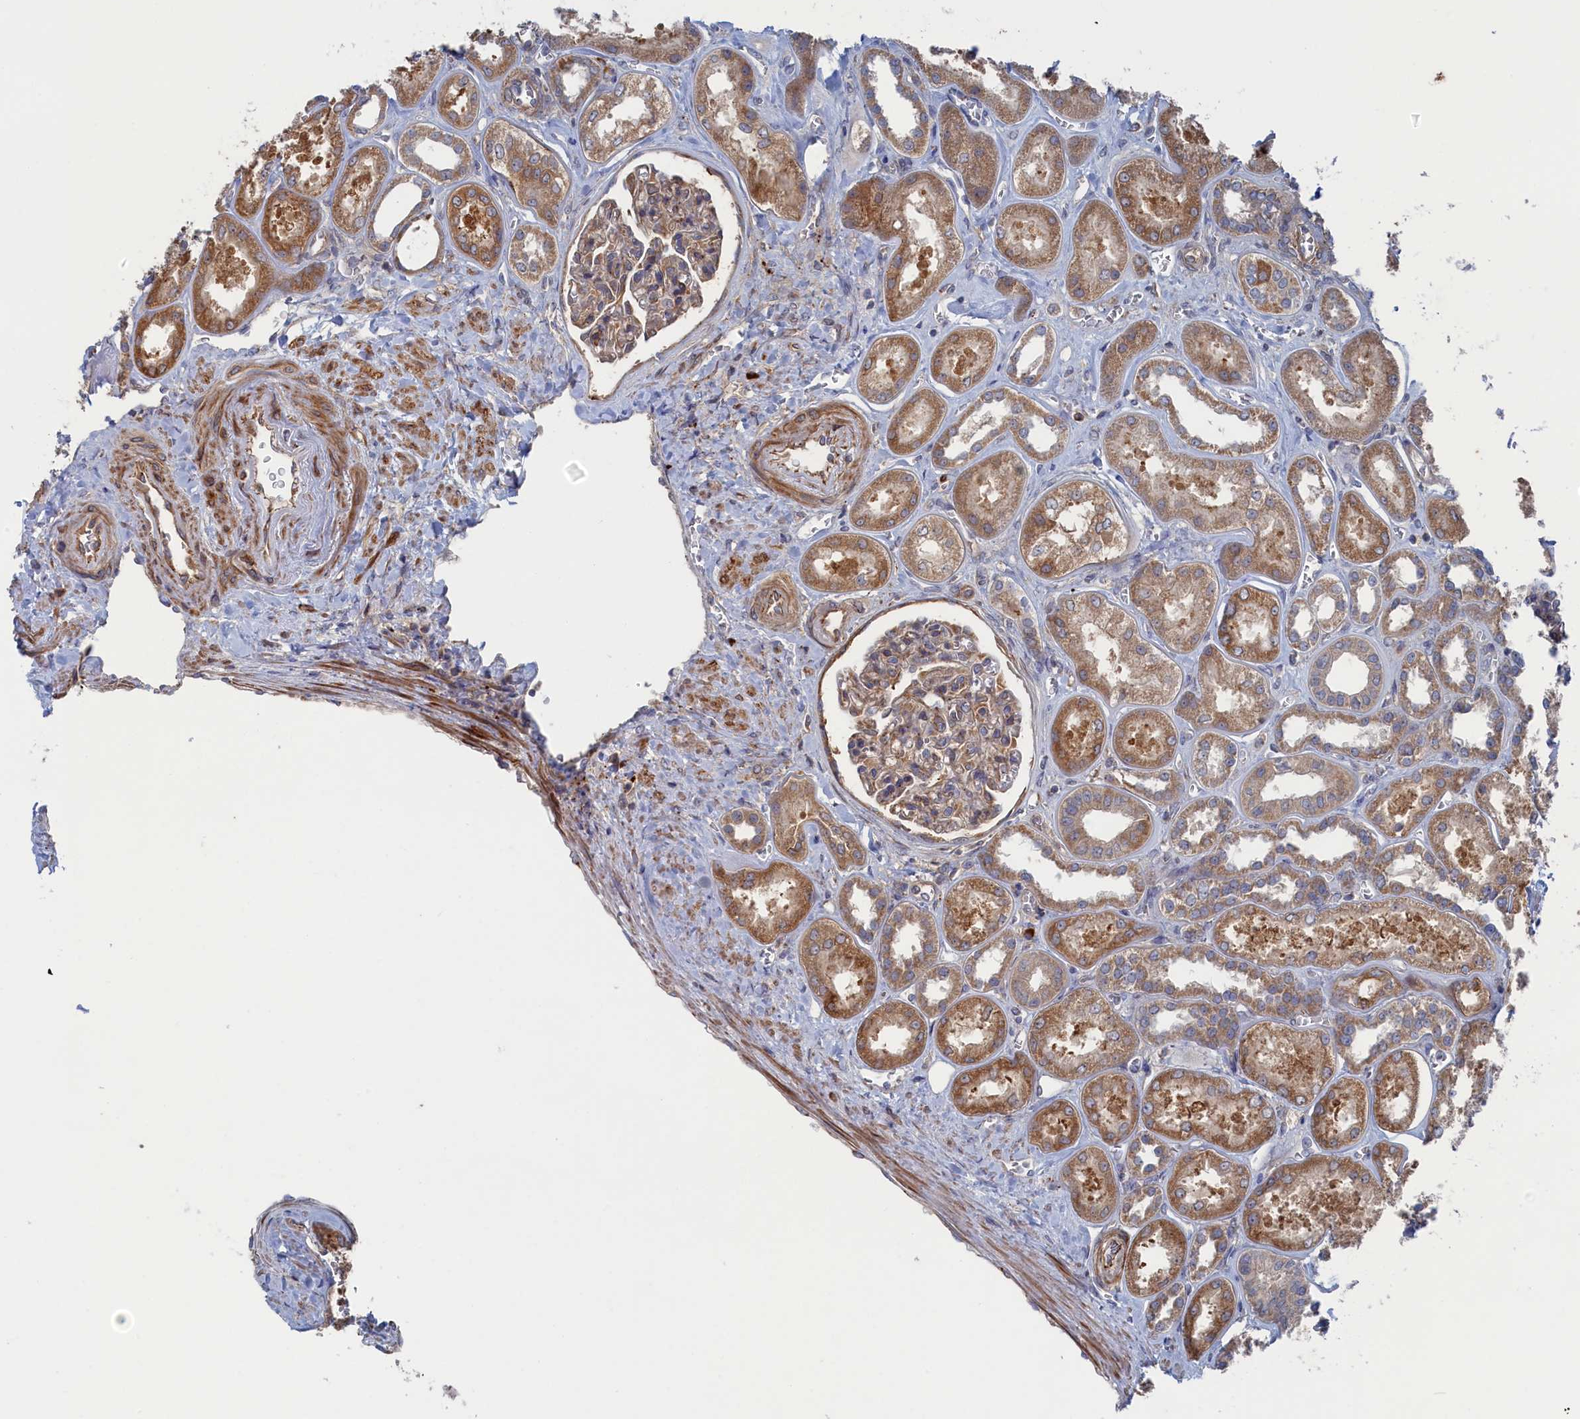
{"staining": {"intensity": "moderate", "quantity": "25%-75%", "location": "cytoplasmic/membranous"}, "tissue": "kidney", "cell_type": "Cells in glomeruli", "image_type": "normal", "snomed": [{"axis": "morphology", "description": "Normal tissue, NOS"}, {"axis": "morphology", "description": "Adenocarcinoma, NOS"}, {"axis": "topography", "description": "Kidney"}], "caption": "Immunohistochemistry (IHC) photomicrograph of normal kidney: kidney stained using immunohistochemistry (IHC) reveals medium levels of moderate protein expression localized specifically in the cytoplasmic/membranous of cells in glomeruli, appearing as a cytoplasmic/membranous brown color.", "gene": "FILIP1L", "patient": {"sex": "female", "age": 68}}